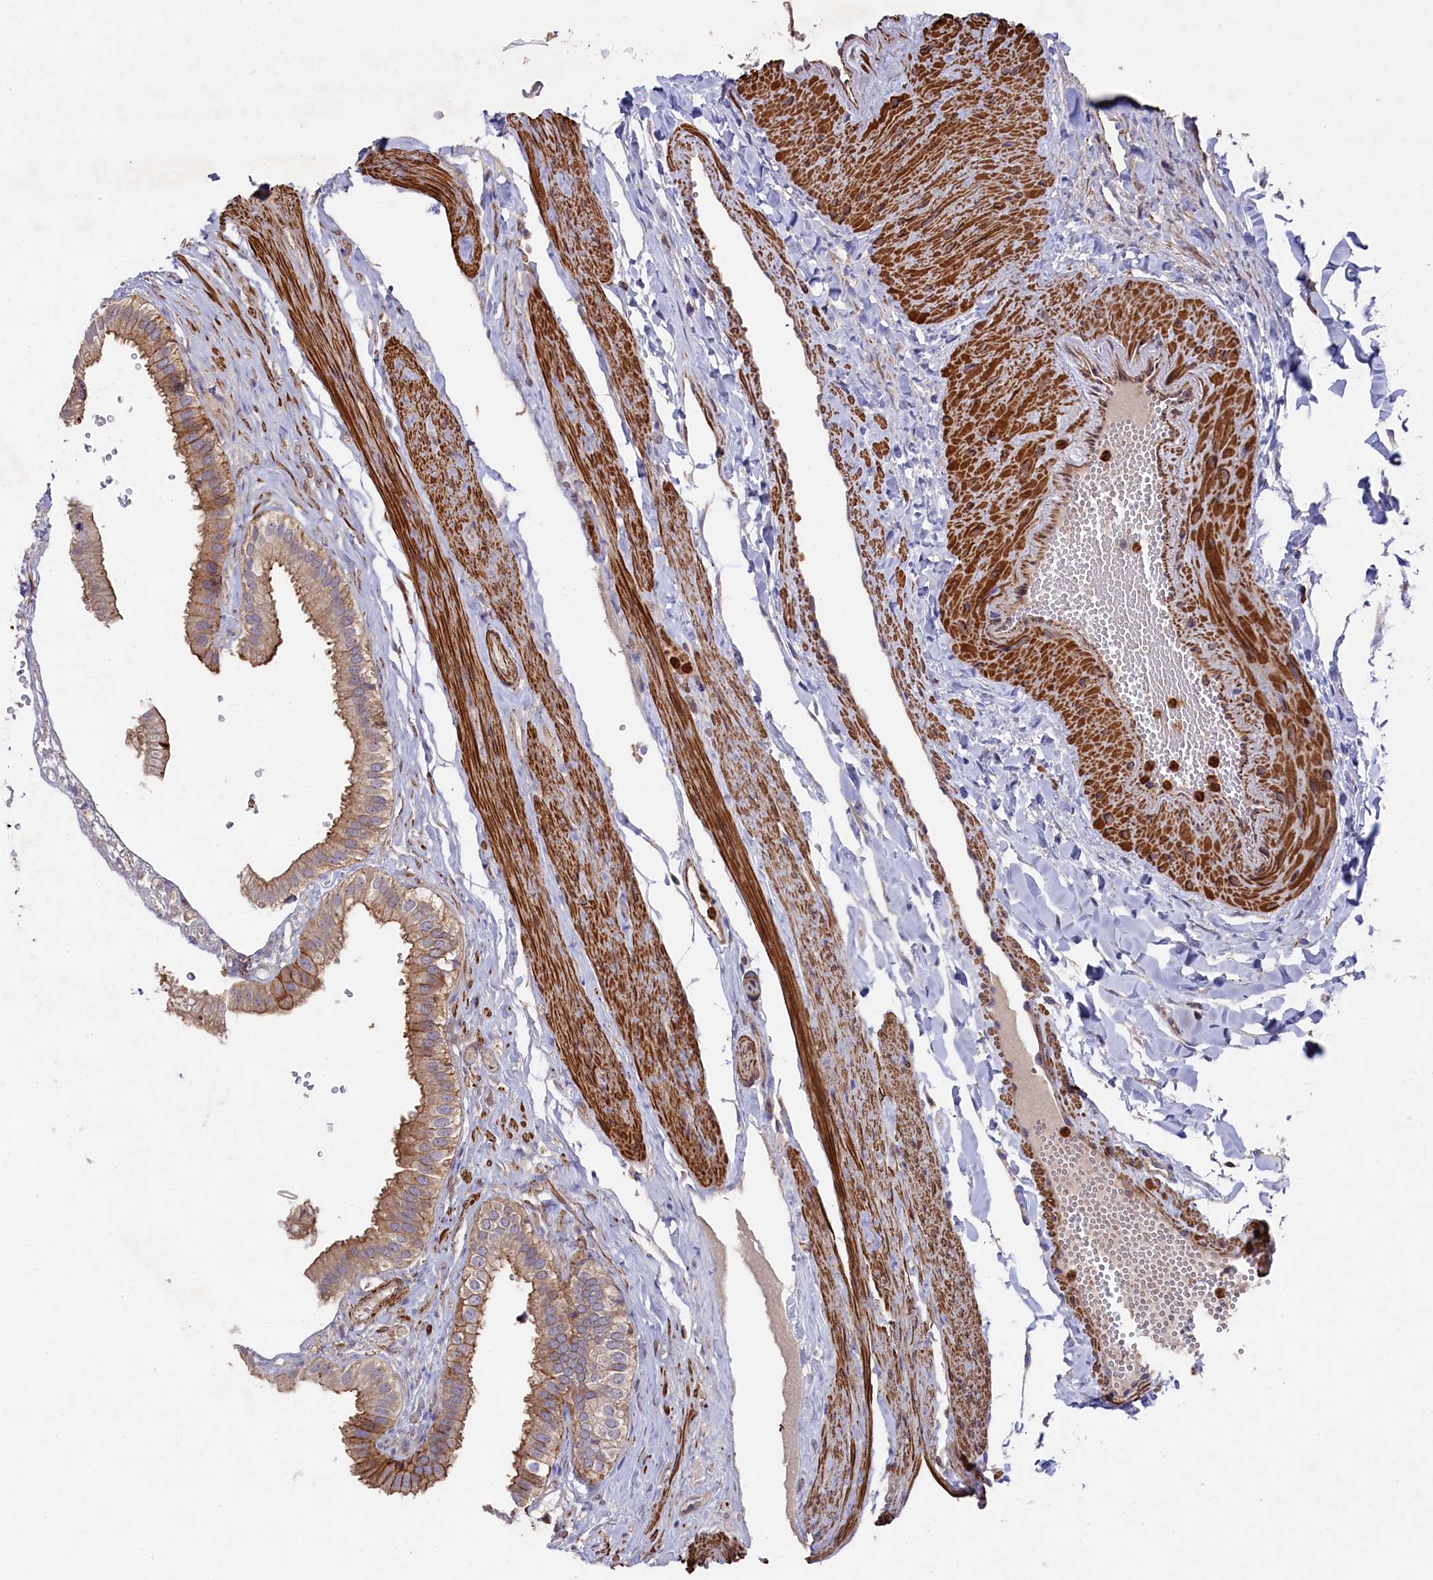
{"staining": {"intensity": "moderate", "quantity": ">75%", "location": "cytoplasmic/membranous"}, "tissue": "gallbladder", "cell_type": "Glandular cells", "image_type": "normal", "snomed": [{"axis": "morphology", "description": "Normal tissue, NOS"}, {"axis": "topography", "description": "Gallbladder"}], "caption": "Immunohistochemical staining of normal human gallbladder displays medium levels of moderate cytoplasmic/membranous positivity in approximately >75% of glandular cells. (Stains: DAB (3,3'-diaminobenzidine) in brown, nuclei in blue, Microscopy: brightfield microscopy at high magnification).", "gene": "RAPSN", "patient": {"sex": "female", "age": 61}}